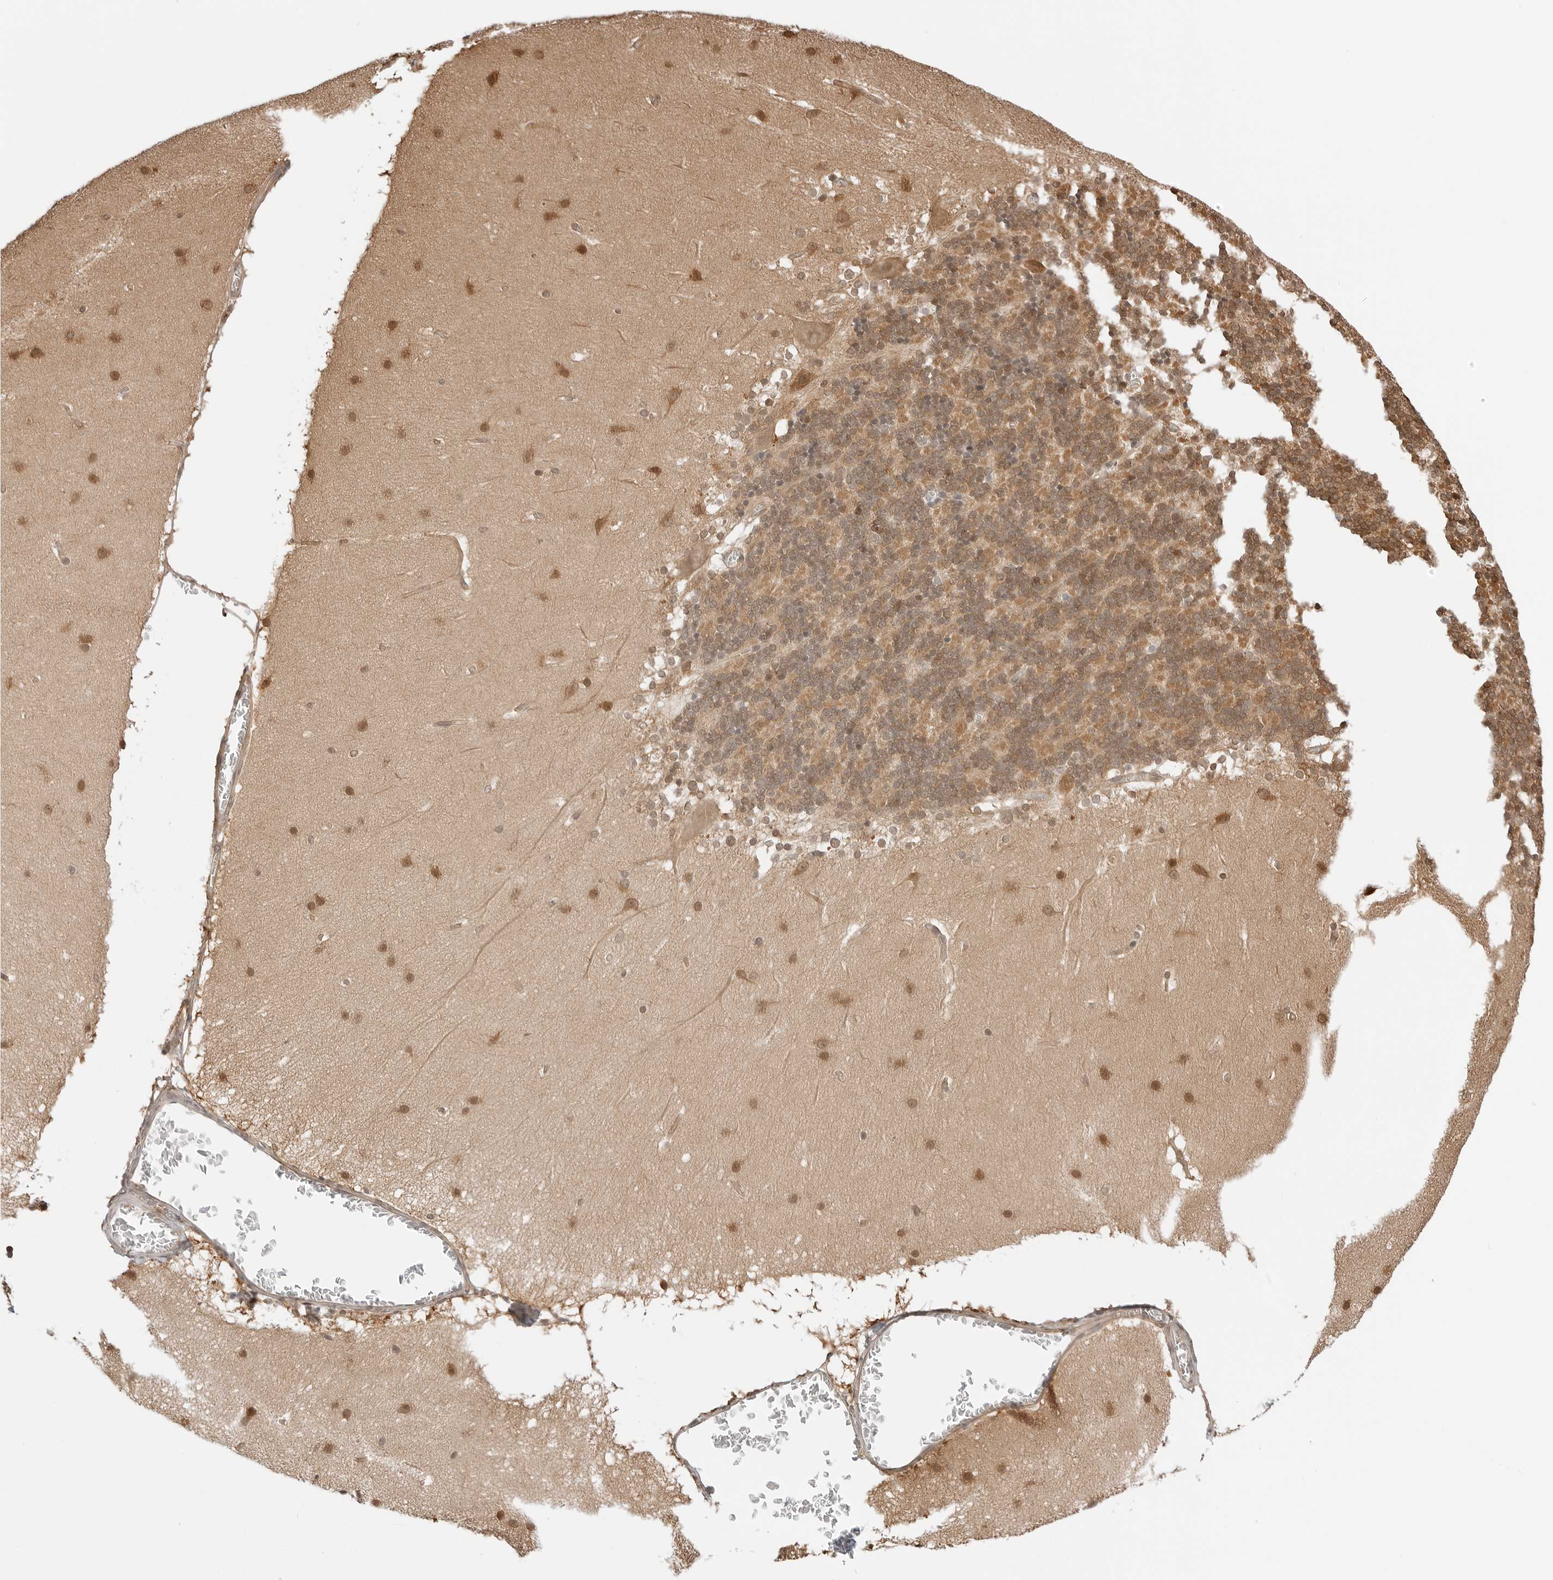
{"staining": {"intensity": "moderate", "quantity": "25%-75%", "location": "cytoplasmic/membranous,nuclear"}, "tissue": "cerebellum", "cell_type": "Cells in granular layer", "image_type": "normal", "snomed": [{"axis": "morphology", "description": "Normal tissue, NOS"}, {"axis": "topography", "description": "Cerebellum"}], "caption": "Protein expression analysis of normal cerebellum reveals moderate cytoplasmic/membranous,nuclear positivity in about 25%-75% of cells in granular layer.", "gene": "NUDC", "patient": {"sex": "female", "age": 19}}